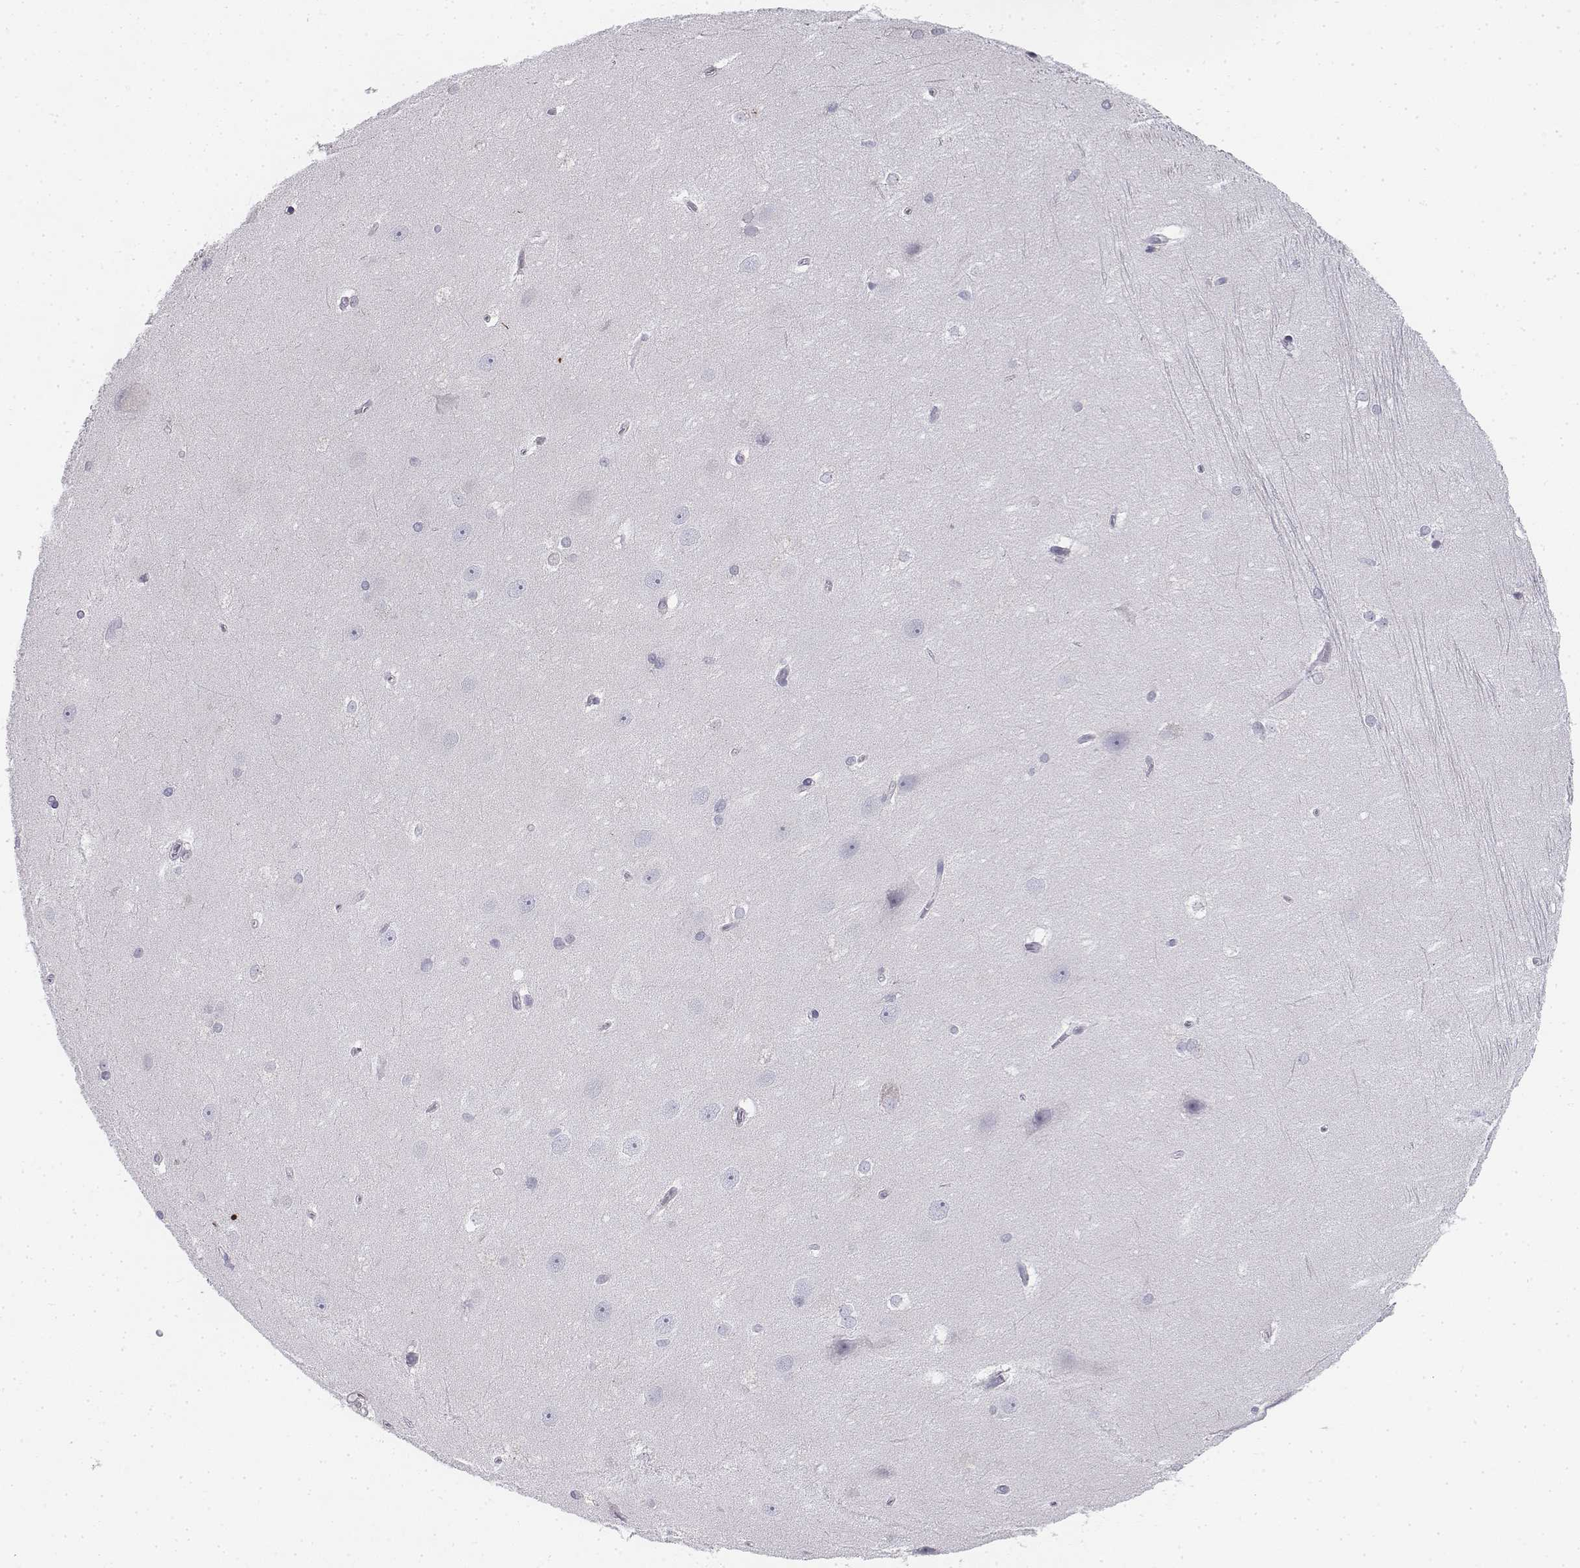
{"staining": {"intensity": "negative", "quantity": "none", "location": "none"}, "tissue": "hippocampus", "cell_type": "Glial cells", "image_type": "normal", "snomed": [{"axis": "morphology", "description": "Normal tissue, NOS"}, {"axis": "topography", "description": "Cerebral cortex"}, {"axis": "topography", "description": "Hippocampus"}], "caption": "Immunohistochemistry of unremarkable human hippocampus displays no positivity in glial cells.", "gene": "PENK", "patient": {"sex": "female", "age": 19}}